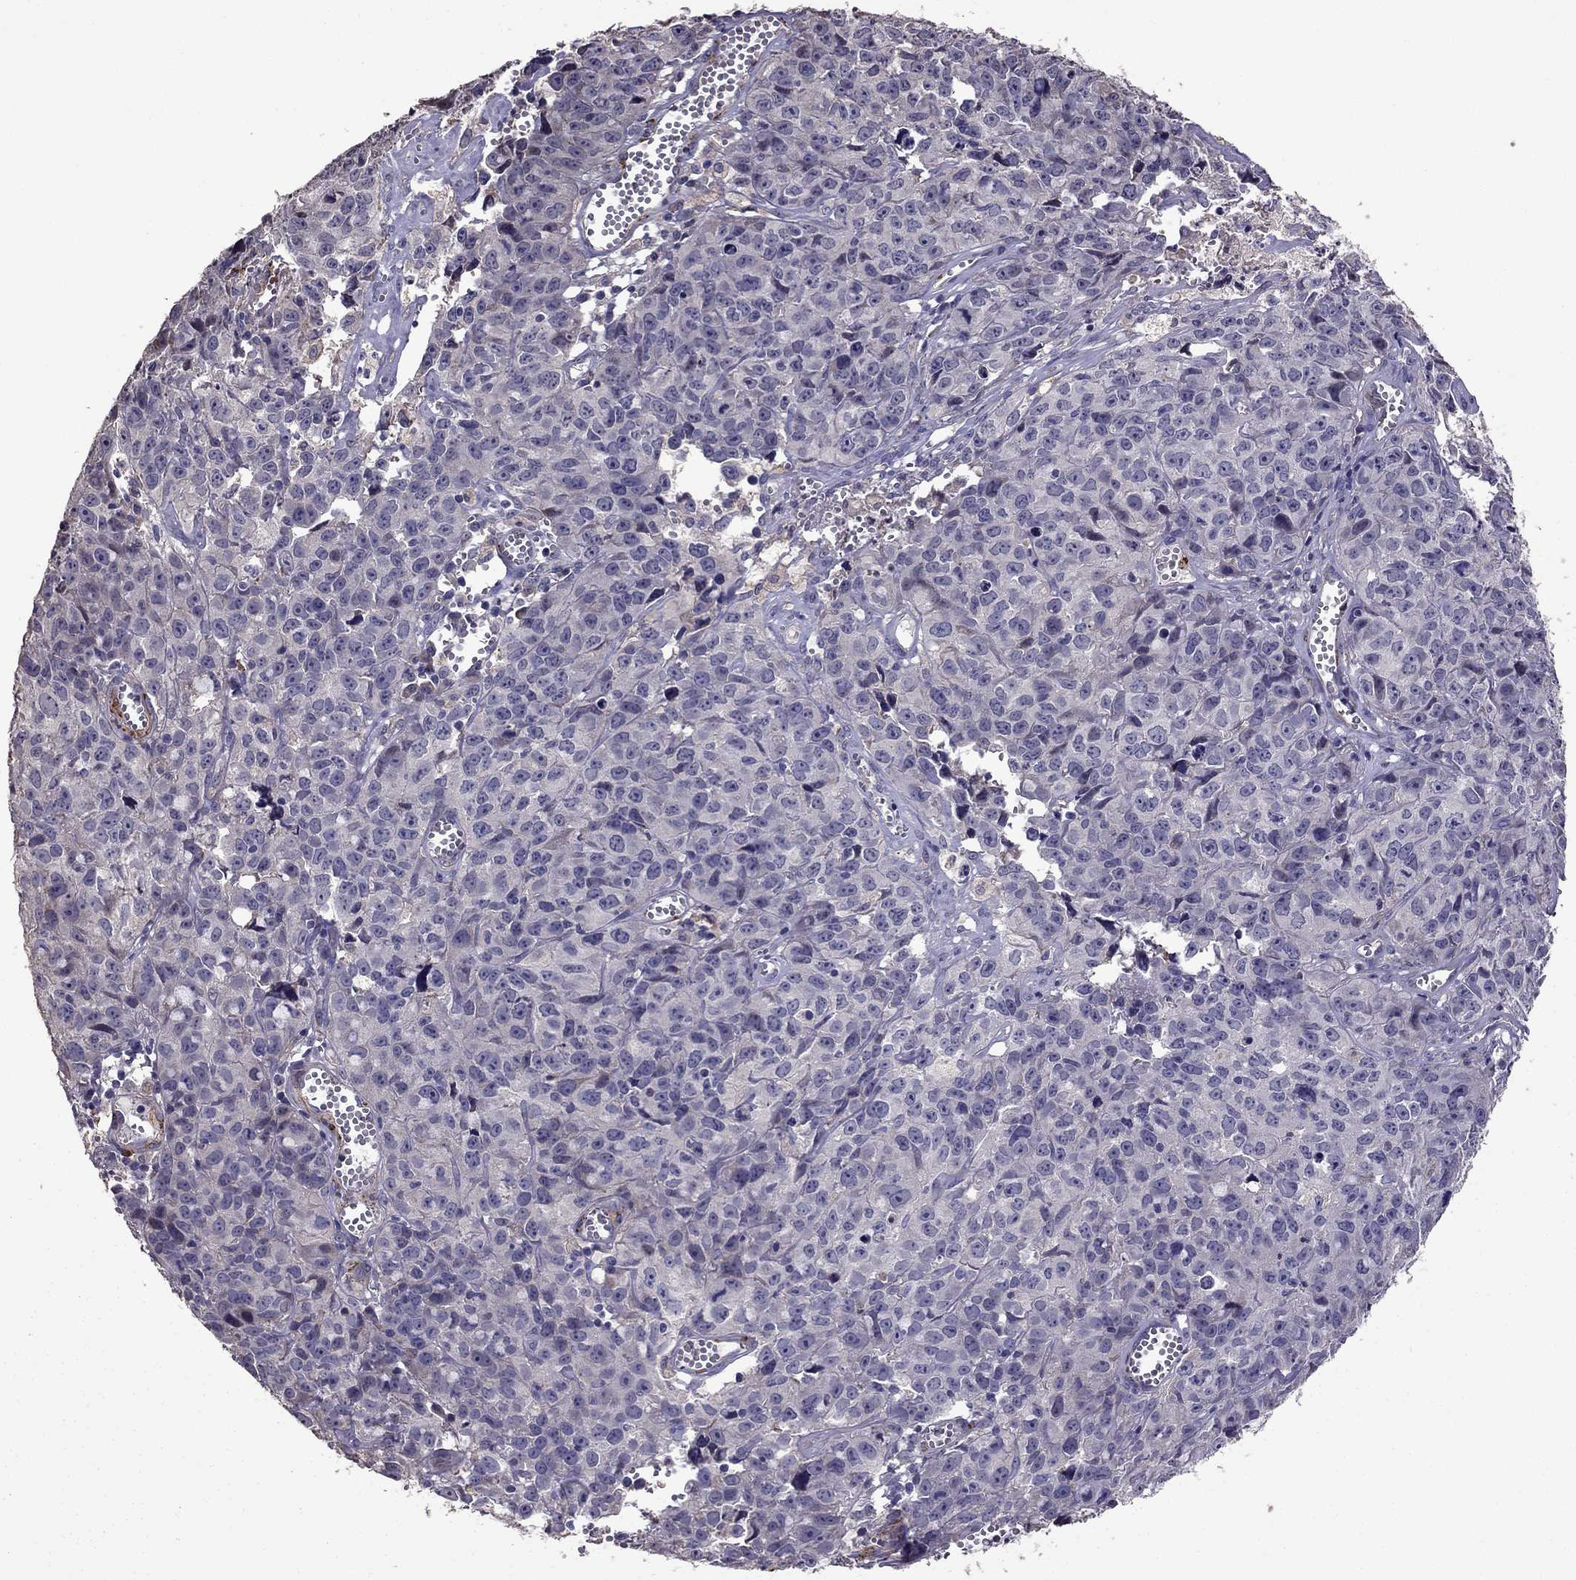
{"staining": {"intensity": "negative", "quantity": "none", "location": "none"}, "tissue": "cervical cancer", "cell_type": "Tumor cells", "image_type": "cancer", "snomed": [{"axis": "morphology", "description": "Squamous cell carcinoma, NOS"}, {"axis": "topography", "description": "Cervix"}], "caption": "Tumor cells are negative for protein expression in human cervical squamous cell carcinoma.", "gene": "CDH9", "patient": {"sex": "female", "age": 28}}